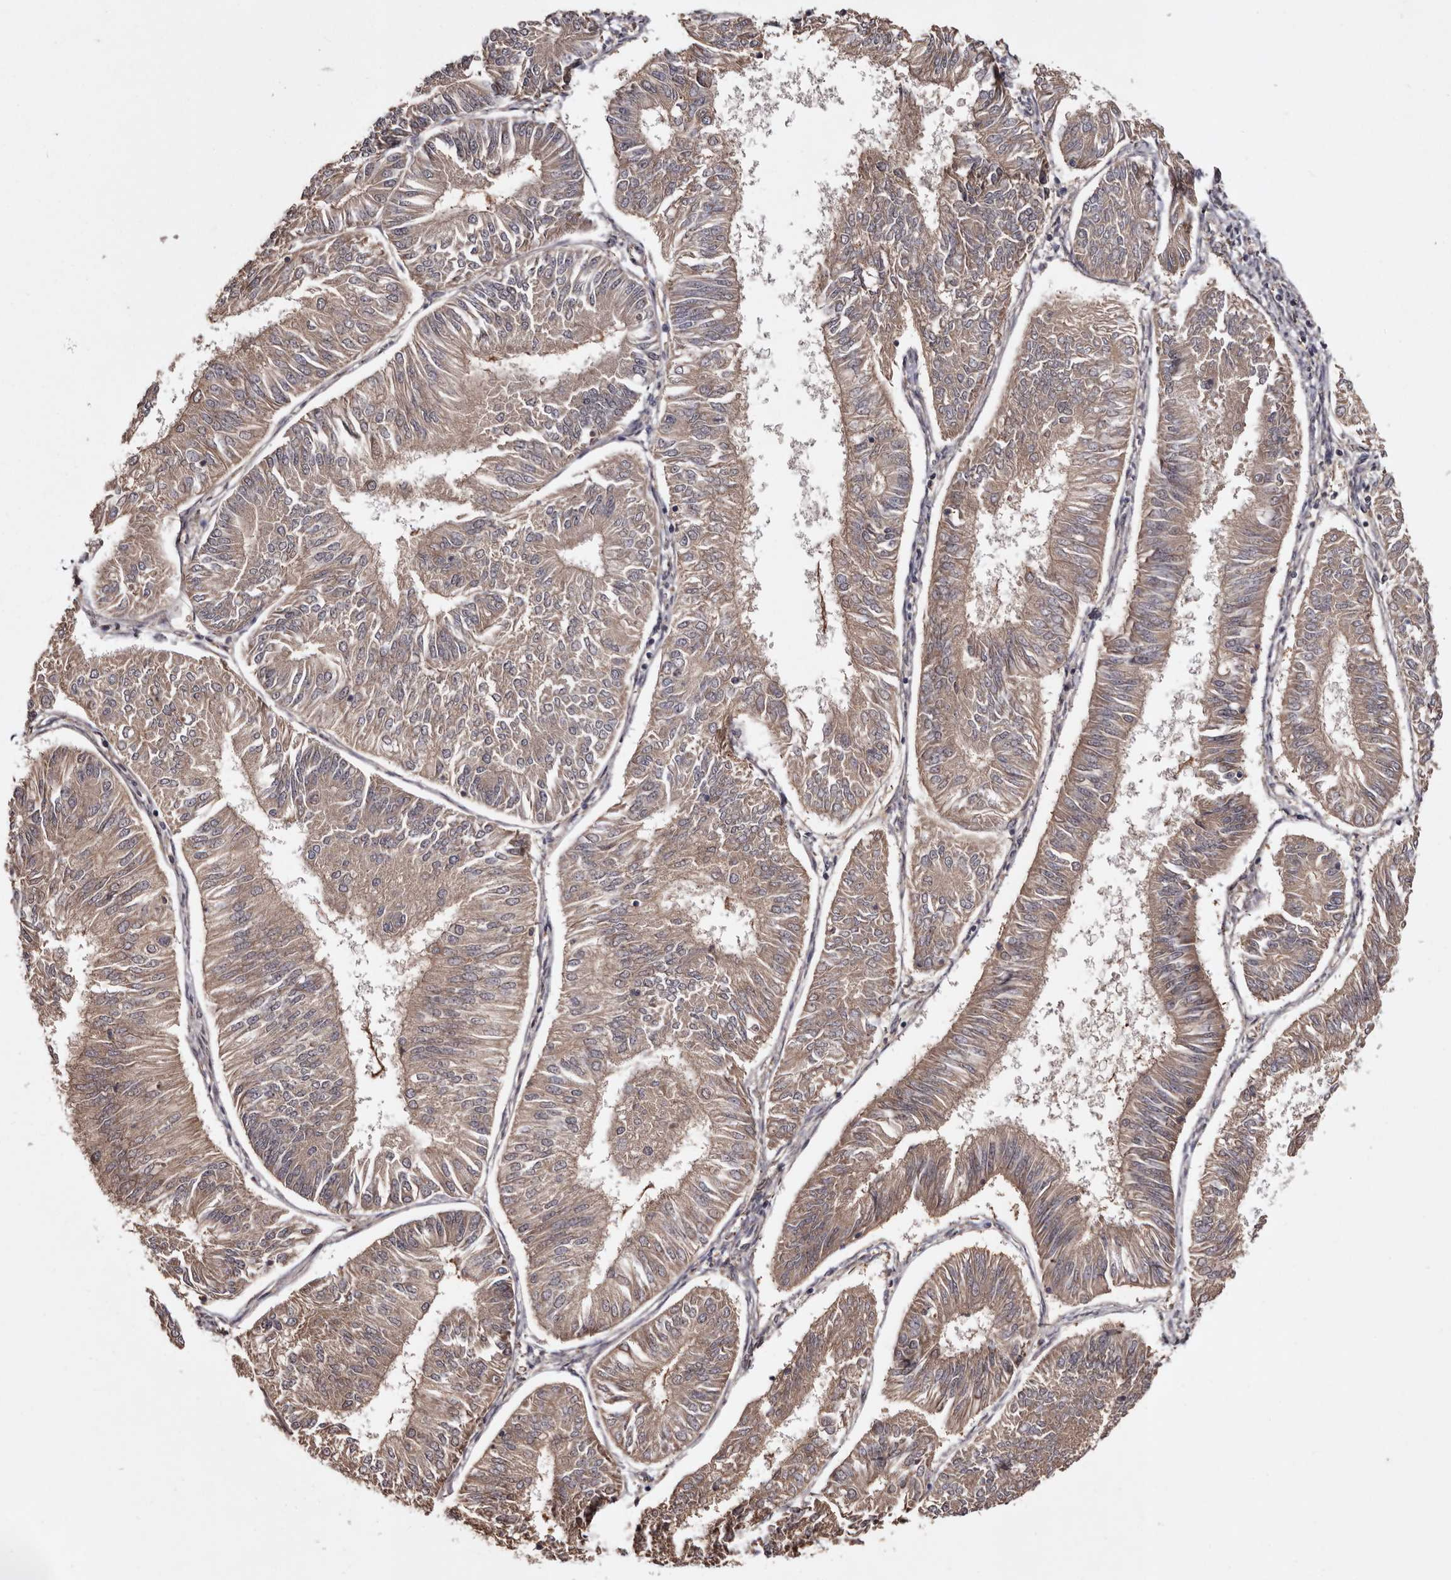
{"staining": {"intensity": "weak", "quantity": ">75%", "location": "cytoplasmic/membranous"}, "tissue": "endometrial cancer", "cell_type": "Tumor cells", "image_type": "cancer", "snomed": [{"axis": "morphology", "description": "Adenocarcinoma, NOS"}, {"axis": "topography", "description": "Endometrium"}], "caption": "Protein staining of endometrial adenocarcinoma tissue reveals weak cytoplasmic/membranous expression in approximately >75% of tumor cells. (Stains: DAB in brown, nuclei in blue, Microscopy: brightfield microscopy at high magnification).", "gene": "CYP1B1", "patient": {"sex": "female", "age": 58}}